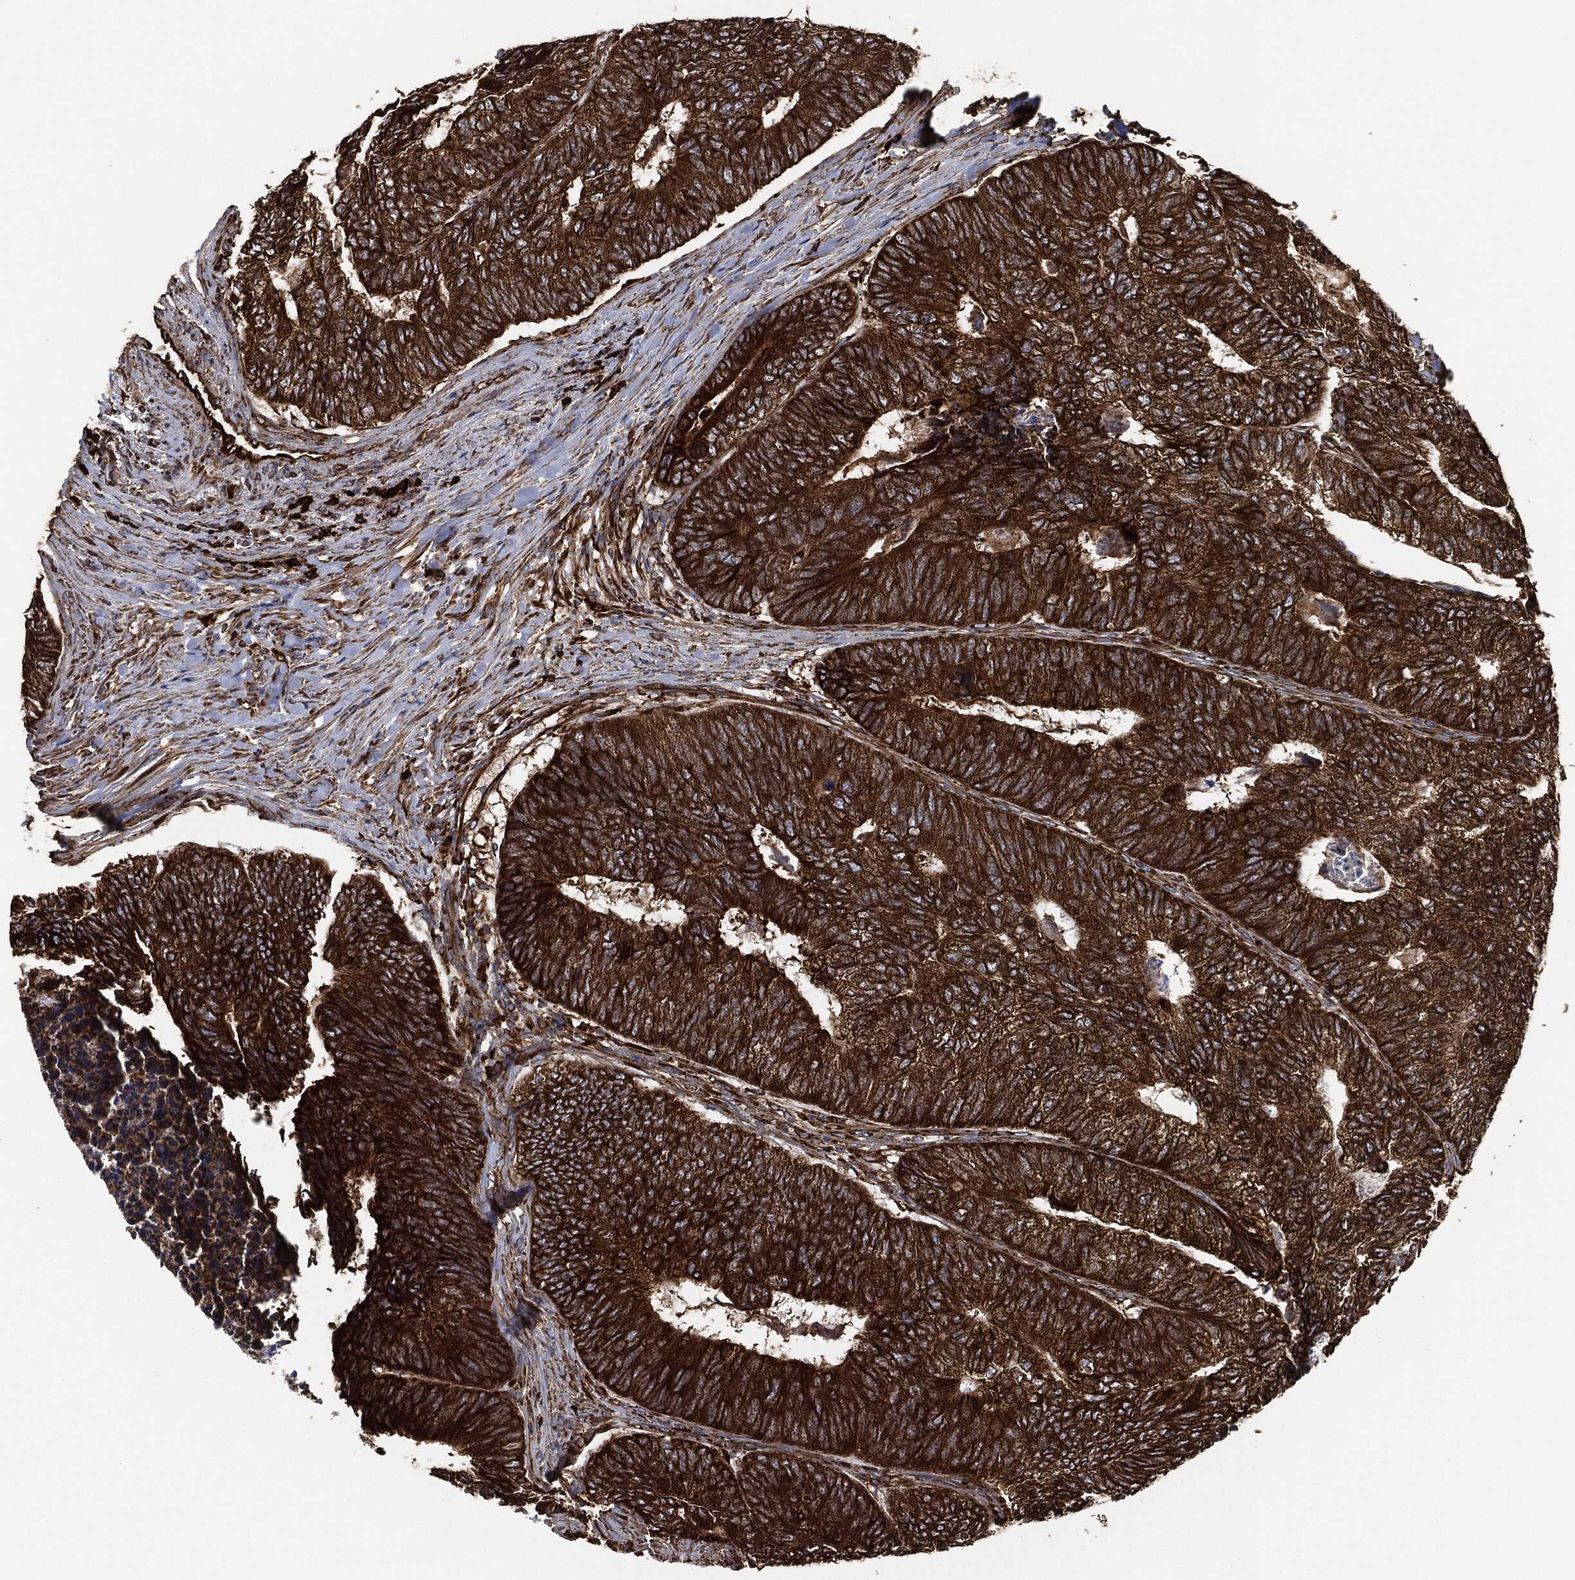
{"staining": {"intensity": "negative", "quantity": "none", "location": "none"}, "tissue": "colorectal cancer", "cell_type": "Tumor cells", "image_type": "cancer", "snomed": [{"axis": "morphology", "description": "Adenocarcinoma, NOS"}, {"axis": "topography", "description": "Colon"}], "caption": "IHC micrograph of neoplastic tissue: human colorectal adenocarcinoma stained with DAB (3,3'-diaminobenzidine) reveals no significant protein expression in tumor cells. (Immunohistochemistry (ihc), brightfield microscopy, high magnification).", "gene": "AMFR", "patient": {"sex": "female", "age": 67}}